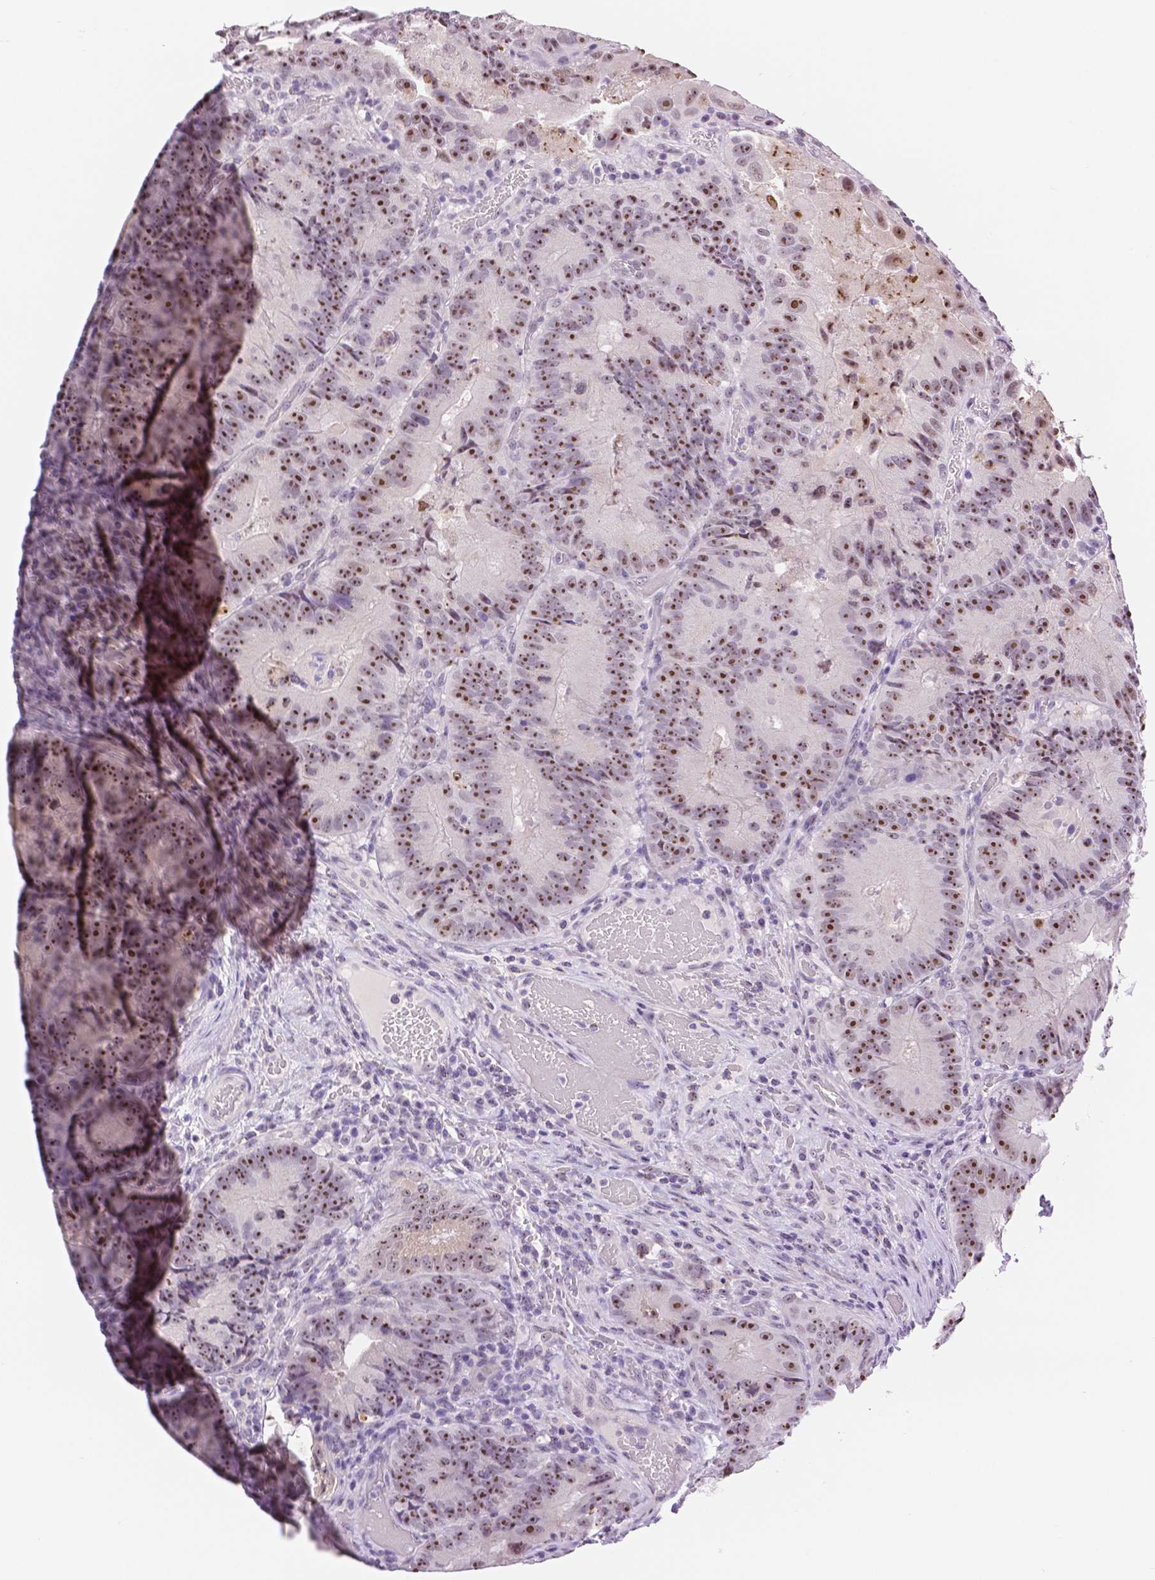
{"staining": {"intensity": "moderate", "quantity": ">75%", "location": "nuclear"}, "tissue": "colorectal cancer", "cell_type": "Tumor cells", "image_type": "cancer", "snomed": [{"axis": "morphology", "description": "Adenocarcinoma, NOS"}, {"axis": "topography", "description": "Colon"}], "caption": "Protein staining of colorectal cancer (adenocarcinoma) tissue exhibits moderate nuclear positivity in about >75% of tumor cells. The protein is shown in brown color, while the nuclei are stained blue.", "gene": "NHP2", "patient": {"sex": "female", "age": 86}}